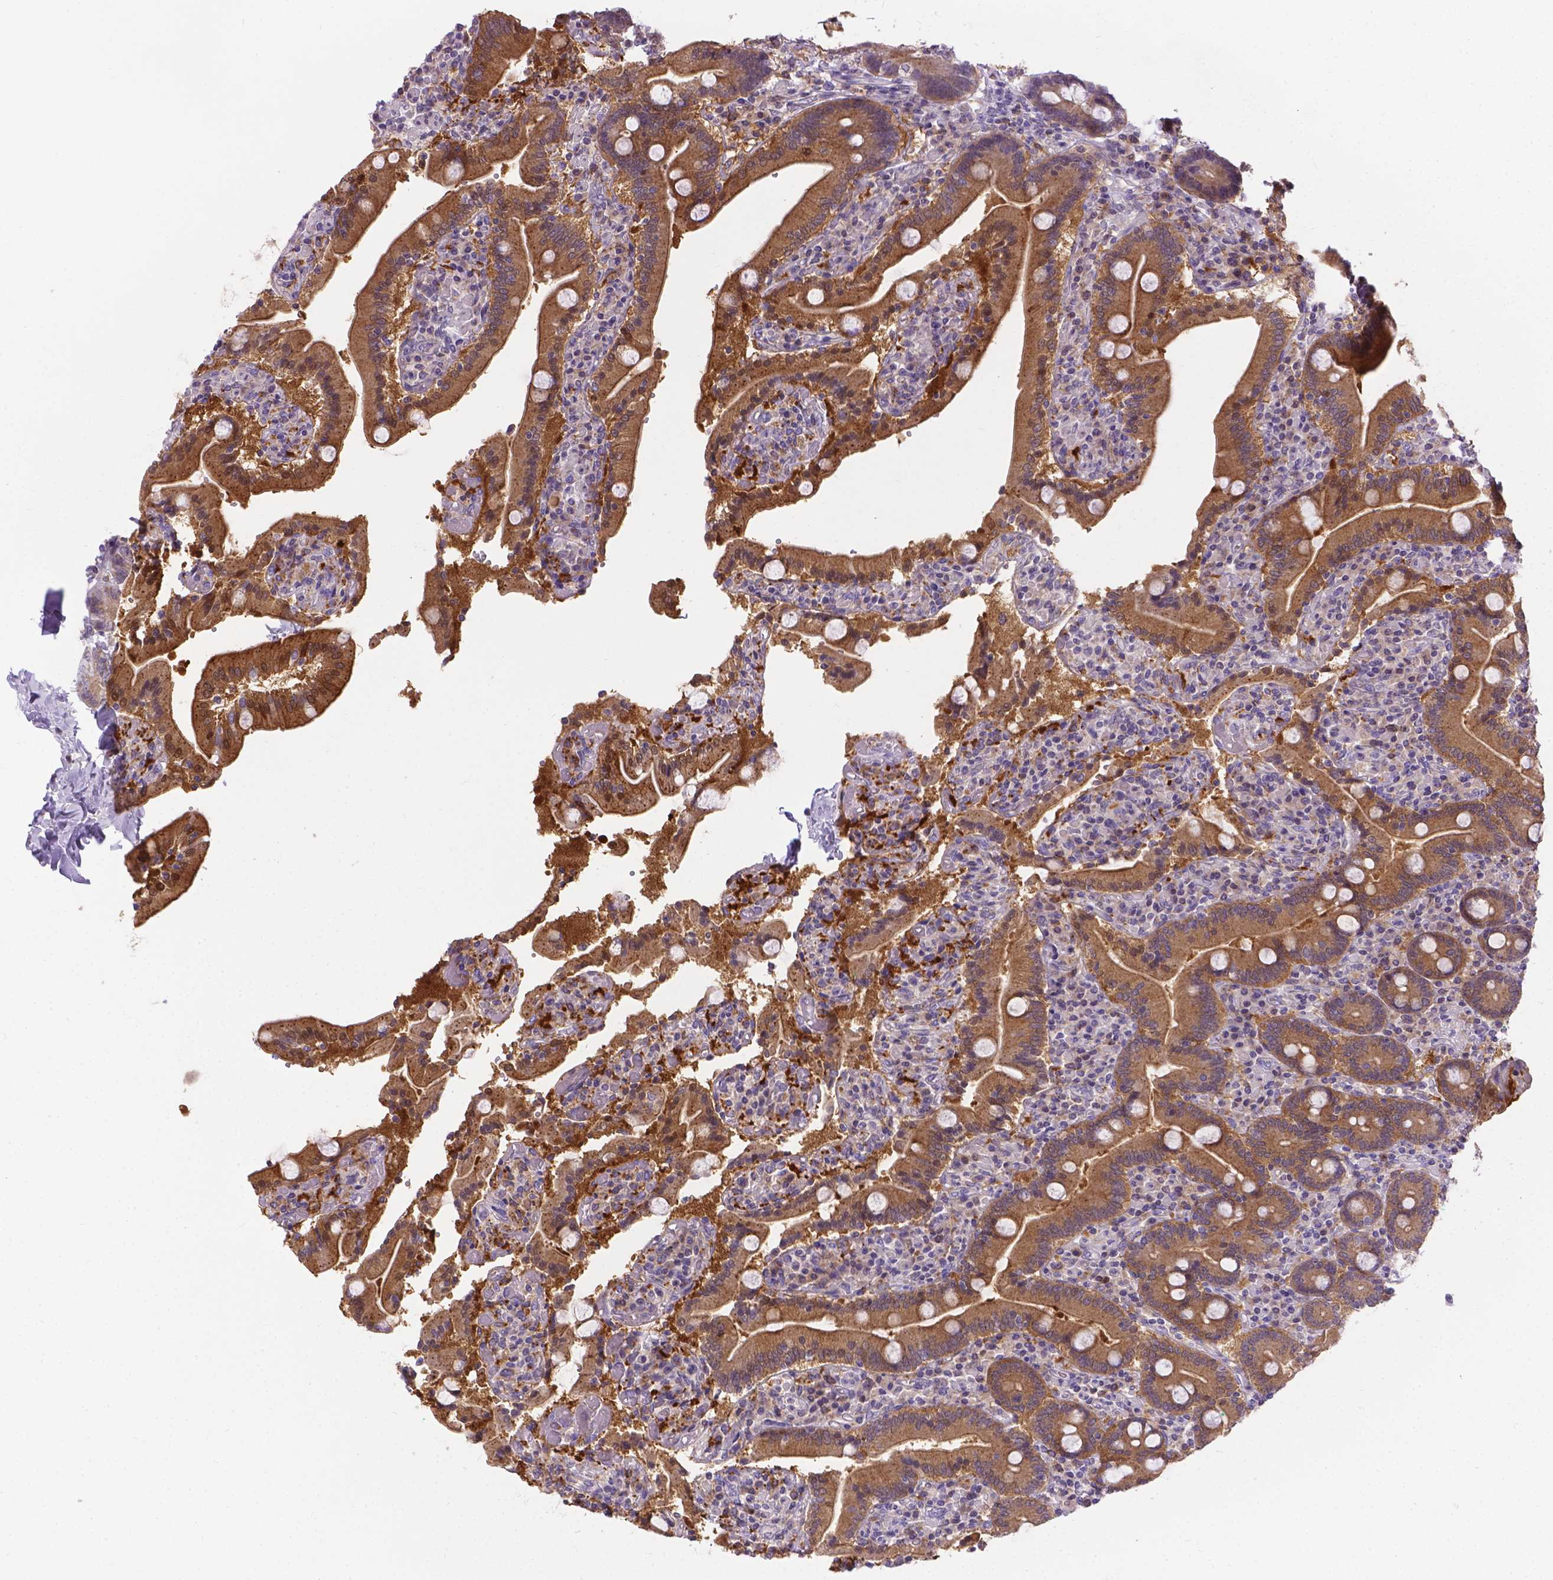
{"staining": {"intensity": "strong", "quantity": ">75%", "location": "cytoplasmic/membranous"}, "tissue": "duodenum", "cell_type": "Glandular cells", "image_type": "normal", "snomed": [{"axis": "morphology", "description": "Normal tissue, NOS"}, {"axis": "topography", "description": "Duodenum"}], "caption": "Immunohistochemical staining of benign human duodenum shows high levels of strong cytoplasmic/membranous positivity in approximately >75% of glandular cells.", "gene": "TM4SF18", "patient": {"sex": "female", "age": 62}}